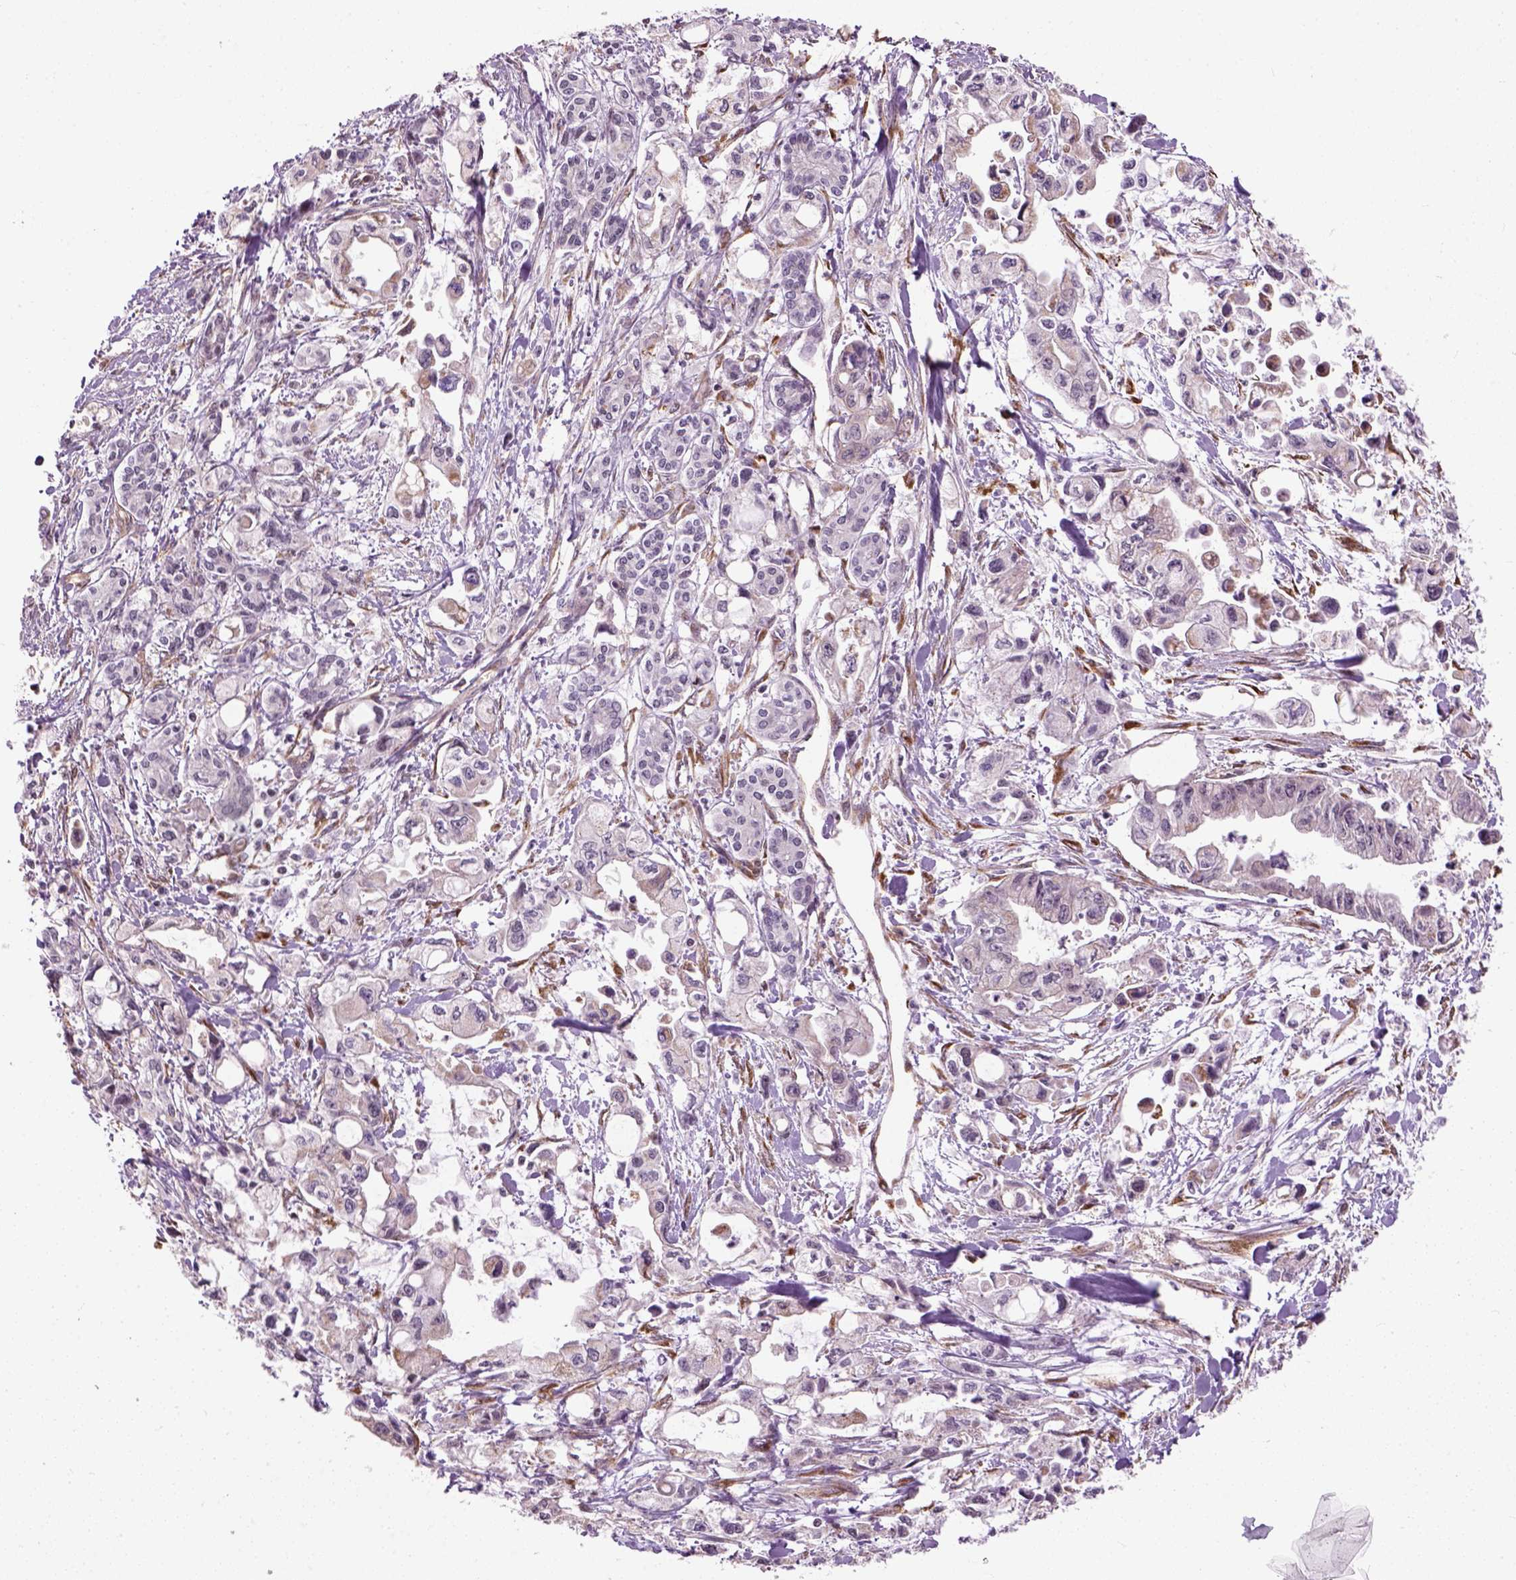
{"staining": {"intensity": "negative", "quantity": "none", "location": "none"}, "tissue": "pancreatic cancer", "cell_type": "Tumor cells", "image_type": "cancer", "snomed": [{"axis": "morphology", "description": "Adenocarcinoma, NOS"}, {"axis": "topography", "description": "Pancreas"}], "caption": "Adenocarcinoma (pancreatic) was stained to show a protein in brown. There is no significant staining in tumor cells. (DAB IHC, high magnification).", "gene": "XK", "patient": {"sex": "female", "age": 61}}